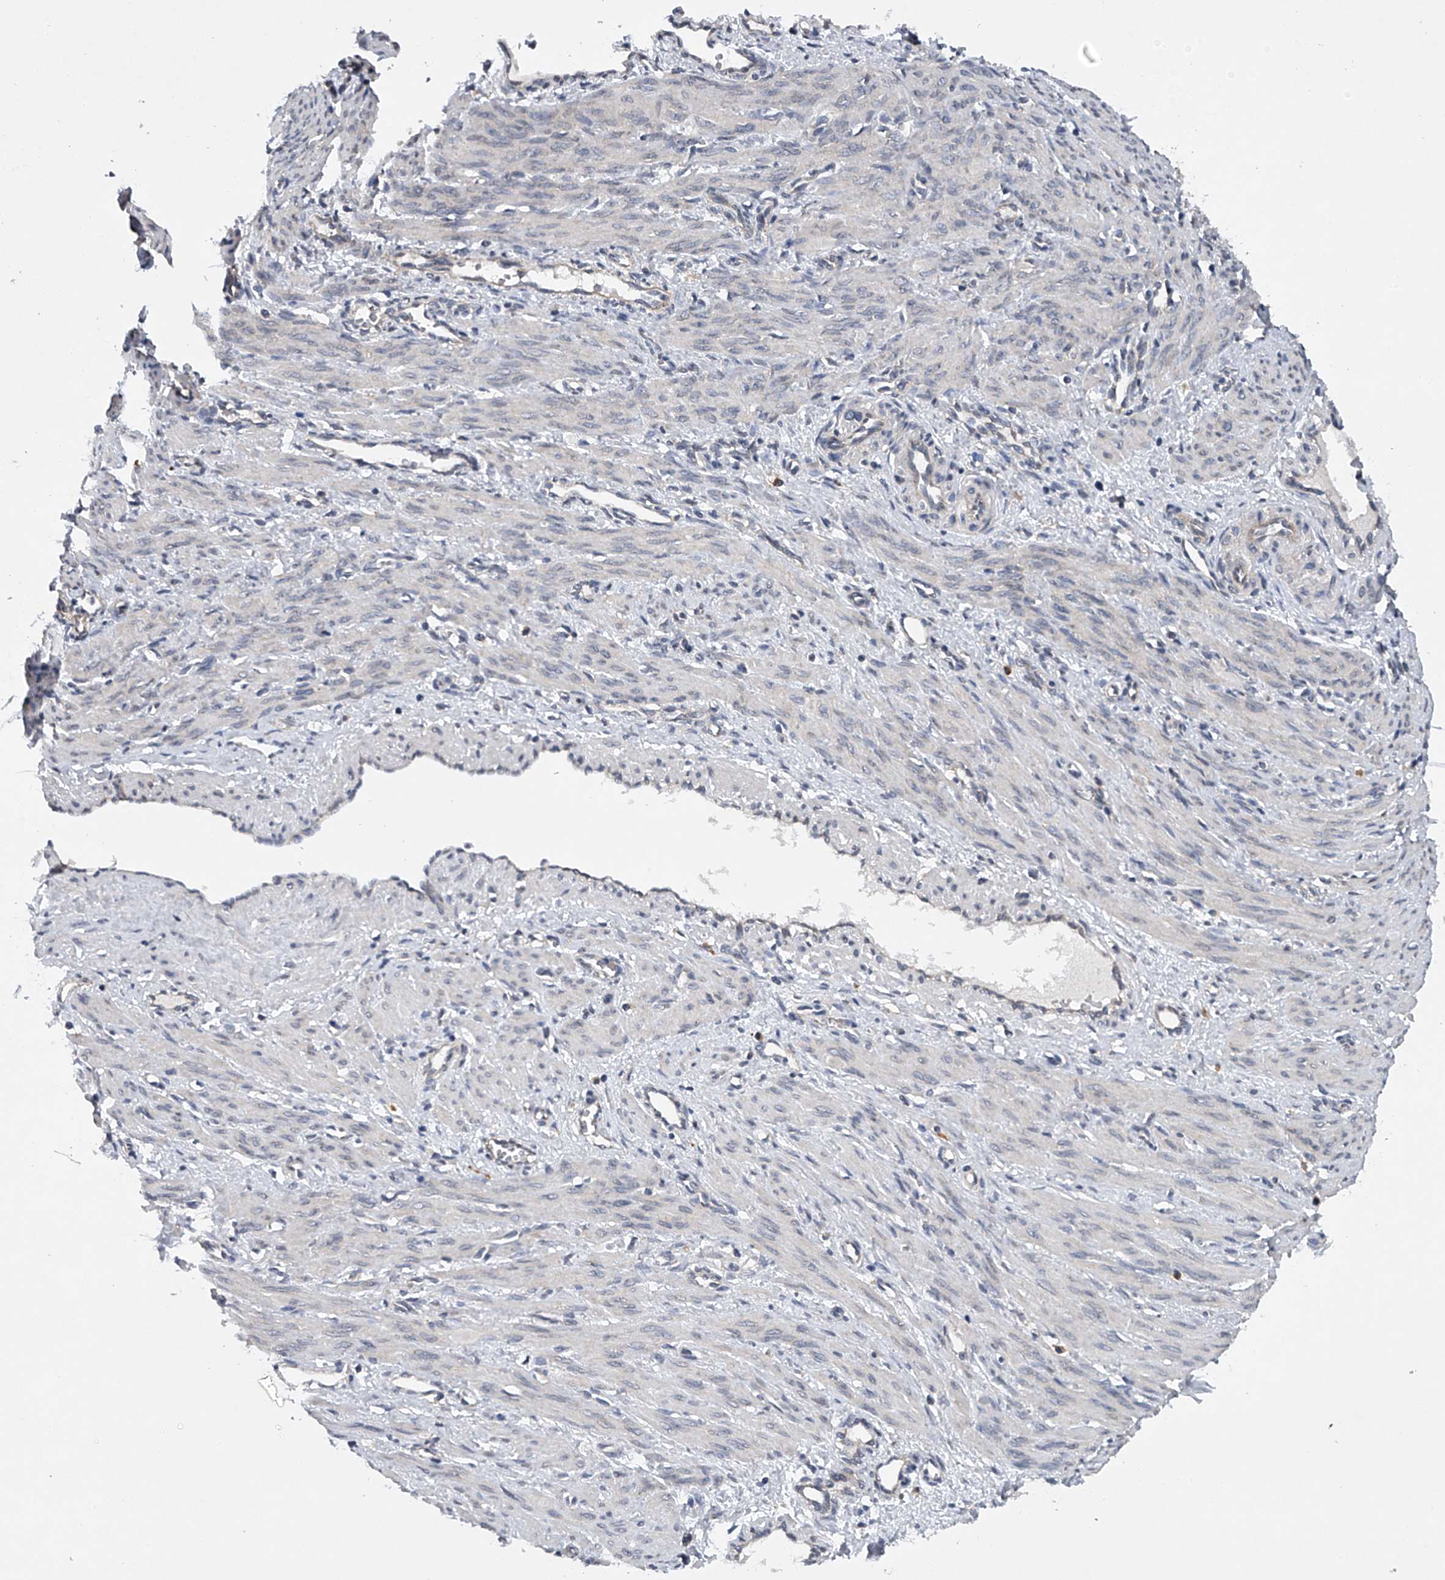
{"staining": {"intensity": "negative", "quantity": "none", "location": "none"}, "tissue": "smooth muscle", "cell_type": "Smooth muscle cells", "image_type": "normal", "snomed": [{"axis": "morphology", "description": "Normal tissue, NOS"}, {"axis": "topography", "description": "Endometrium"}], "caption": "The image reveals no significant positivity in smooth muscle cells of smooth muscle.", "gene": "RNF5", "patient": {"sex": "female", "age": 33}}